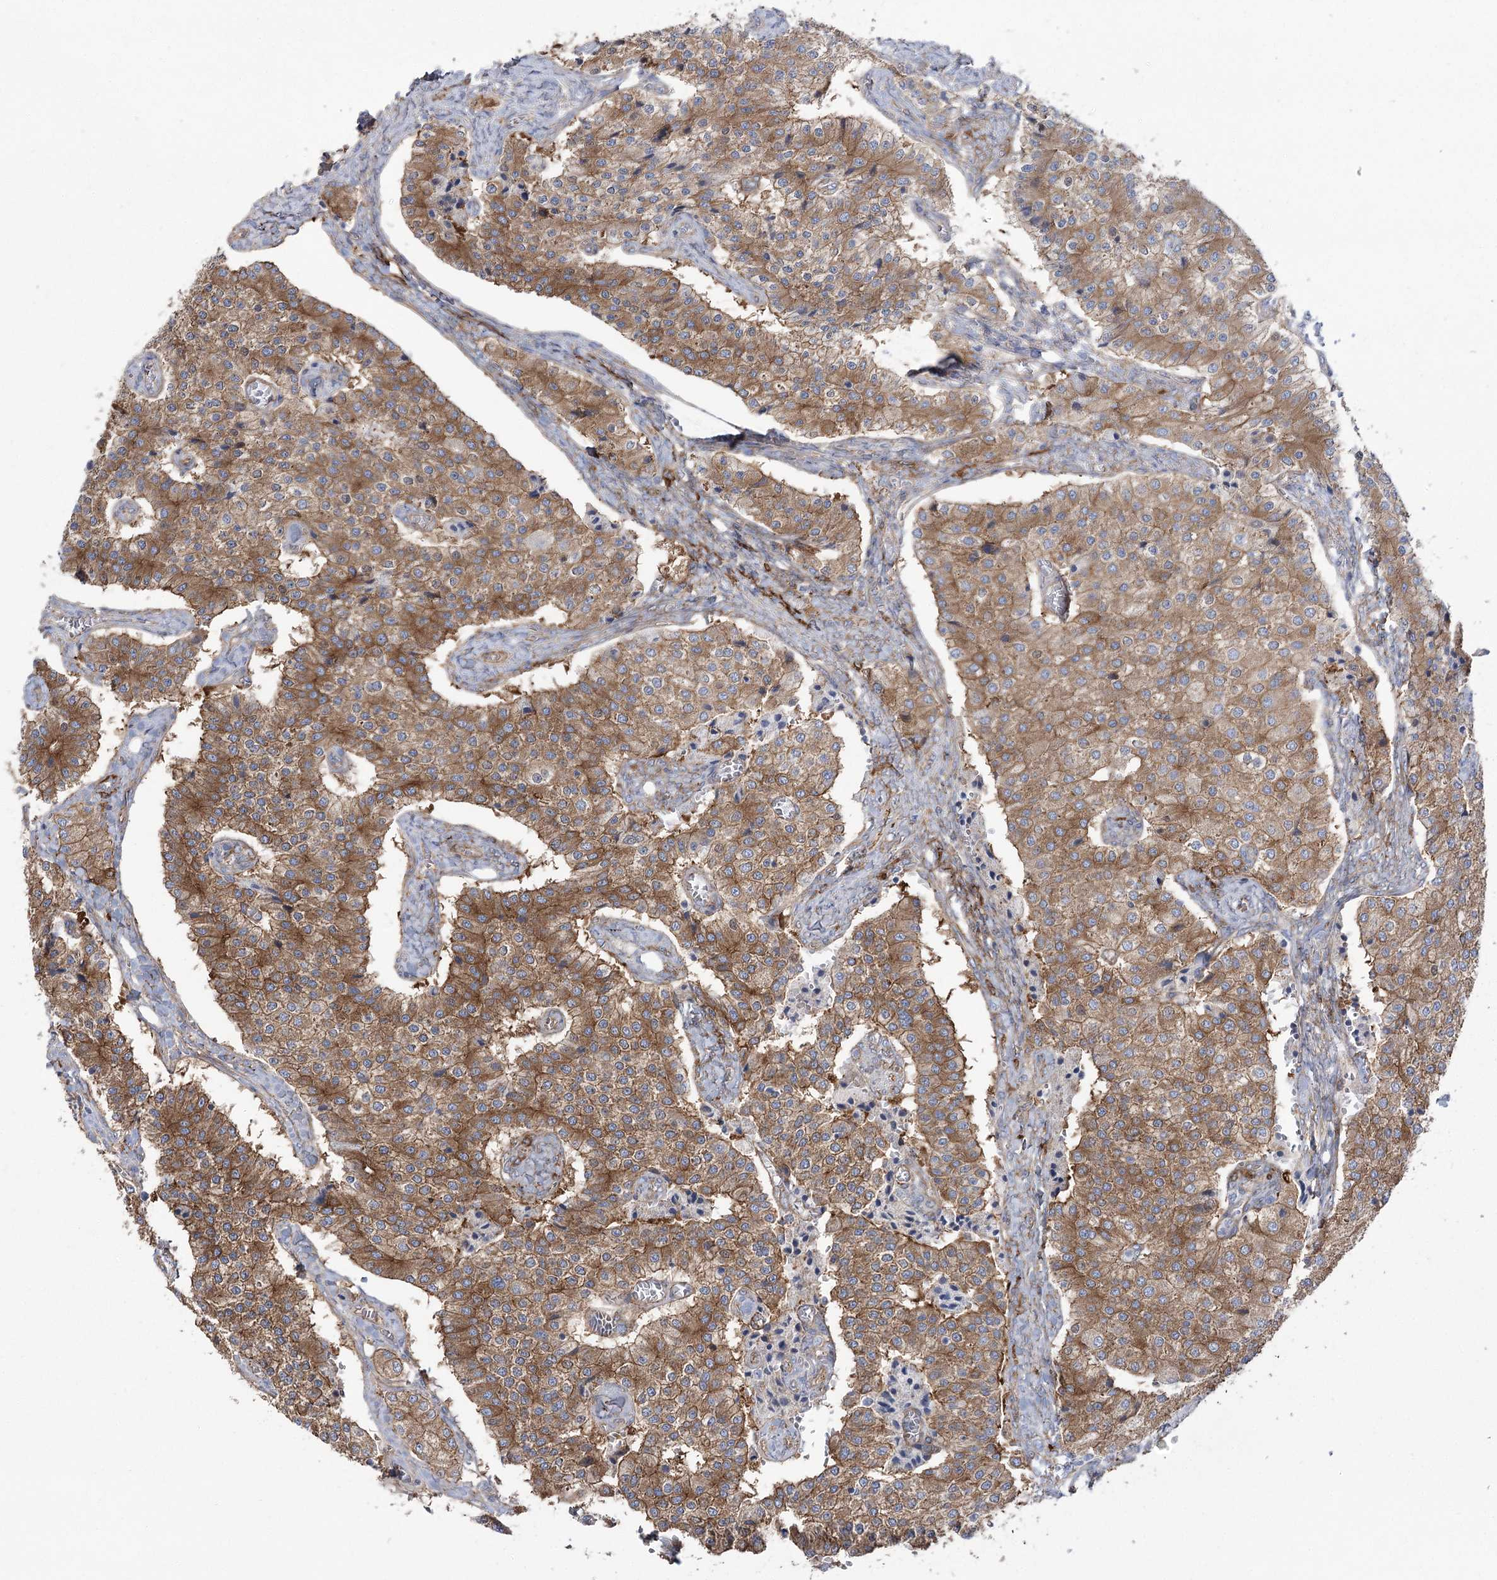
{"staining": {"intensity": "moderate", "quantity": ">75%", "location": "cytoplasmic/membranous"}, "tissue": "carcinoid", "cell_type": "Tumor cells", "image_type": "cancer", "snomed": [{"axis": "morphology", "description": "Carcinoid, malignant, NOS"}, {"axis": "topography", "description": "Colon"}], "caption": "A micrograph showing moderate cytoplasmic/membranous positivity in about >75% of tumor cells in carcinoid (malignant), as visualized by brown immunohistochemical staining.", "gene": "PLEKHA5", "patient": {"sex": "female", "age": 52}}